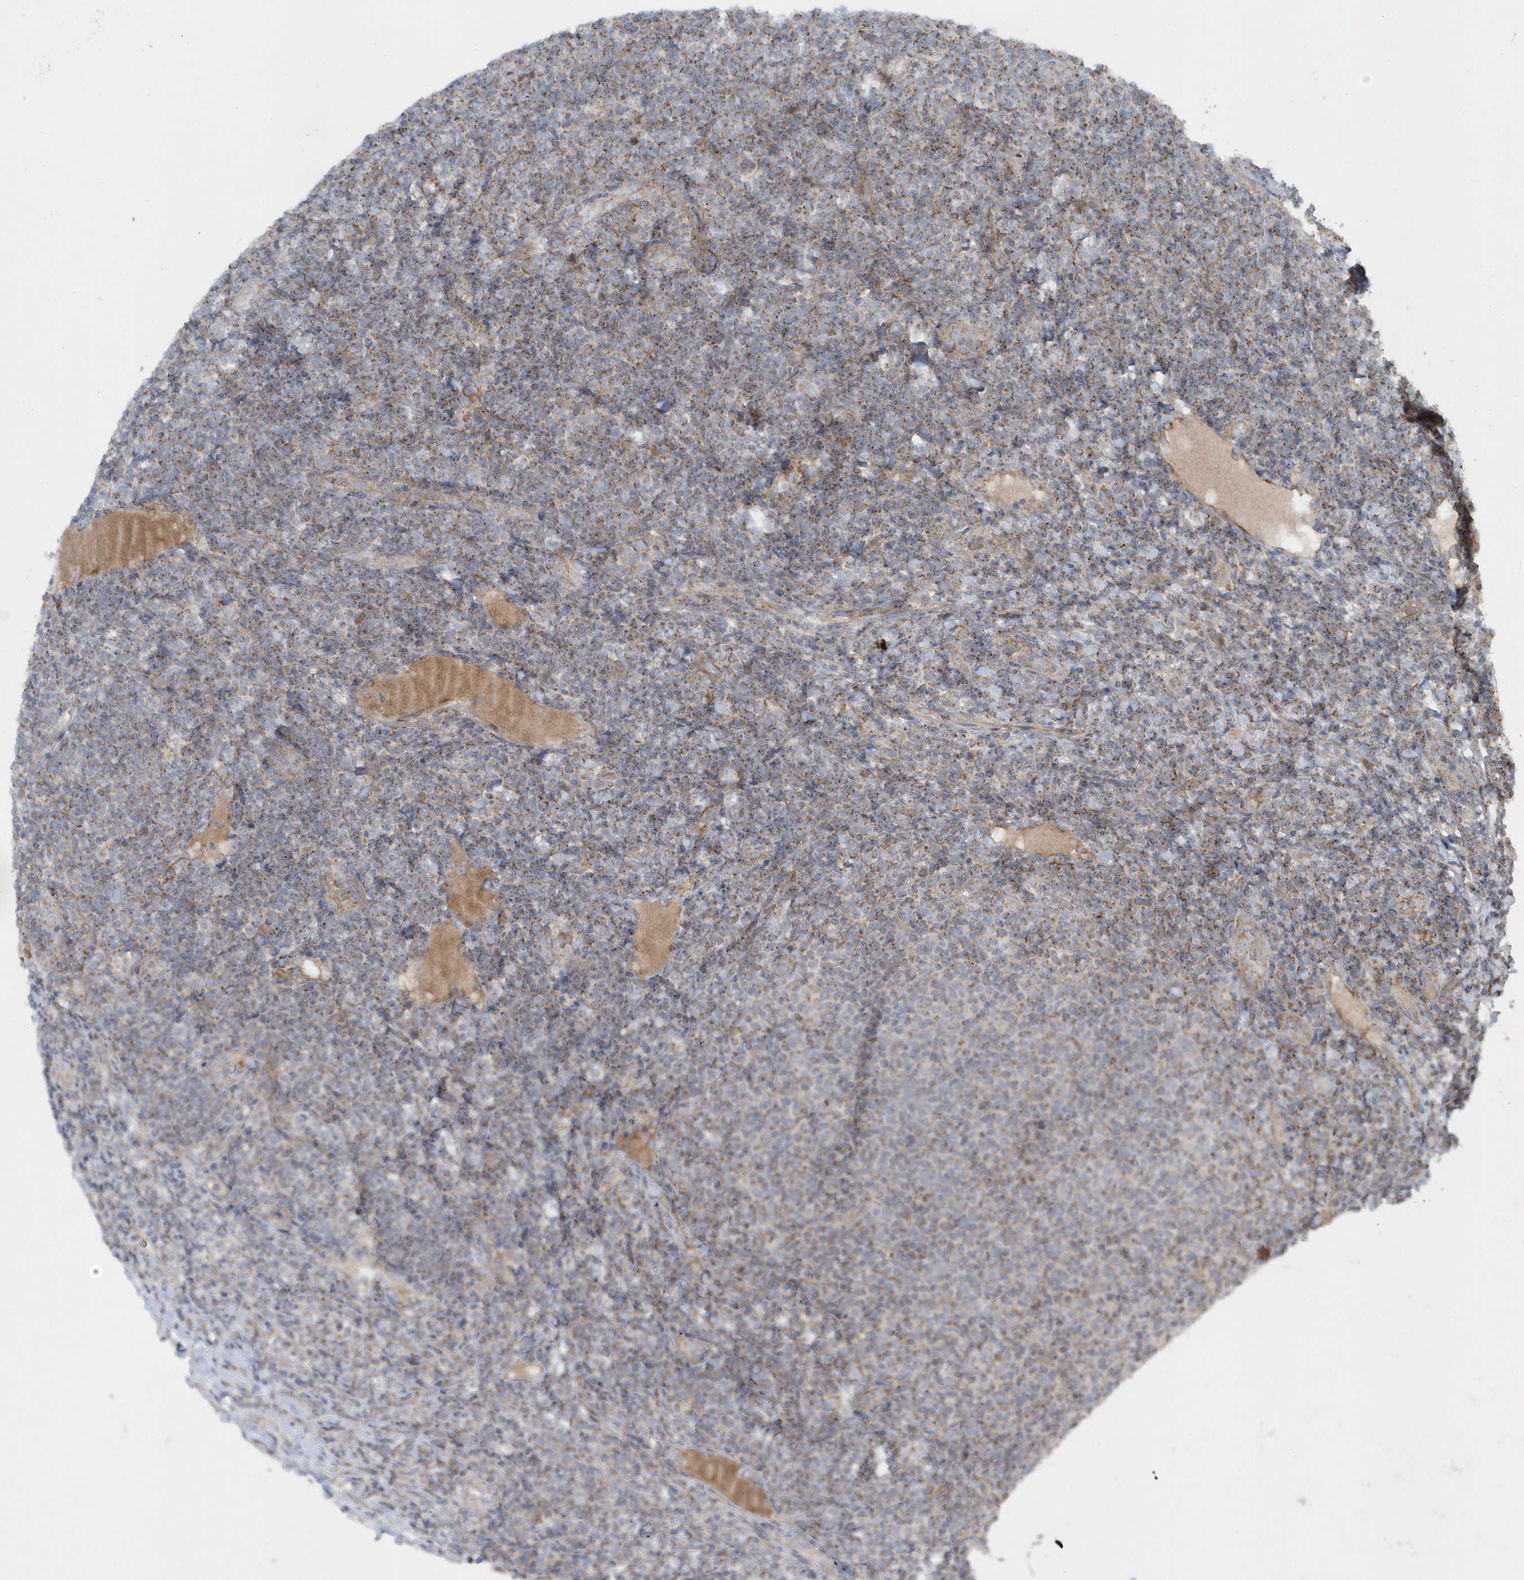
{"staining": {"intensity": "moderate", "quantity": "25%-75%", "location": "cytoplasmic/membranous"}, "tissue": "lymphoma", "cell_type": "Tumor cells", "image_type": "cancer", "snomed": [{"axis": "morphology", "description": "Malignant lymphoma, non-Hodgkin's type, Low grade"}, {"axis": "topography", "description": "Lymph node"}], "caption": "DAB immunohistochemical staining of human low-grade malignant lymphoma, non-Hodgkin's type demonstrates moderate cytoplasmic/membranous protein expression in about 25%-75% of tumor cells. The staining was performed using DAB to visualize the protein expression in brown, while the nuclei were stained in blue with hematoxylin (Magnification: 20x).", "gene": "SLC38A2", "patient": {"sex": "male", "age": 66}}